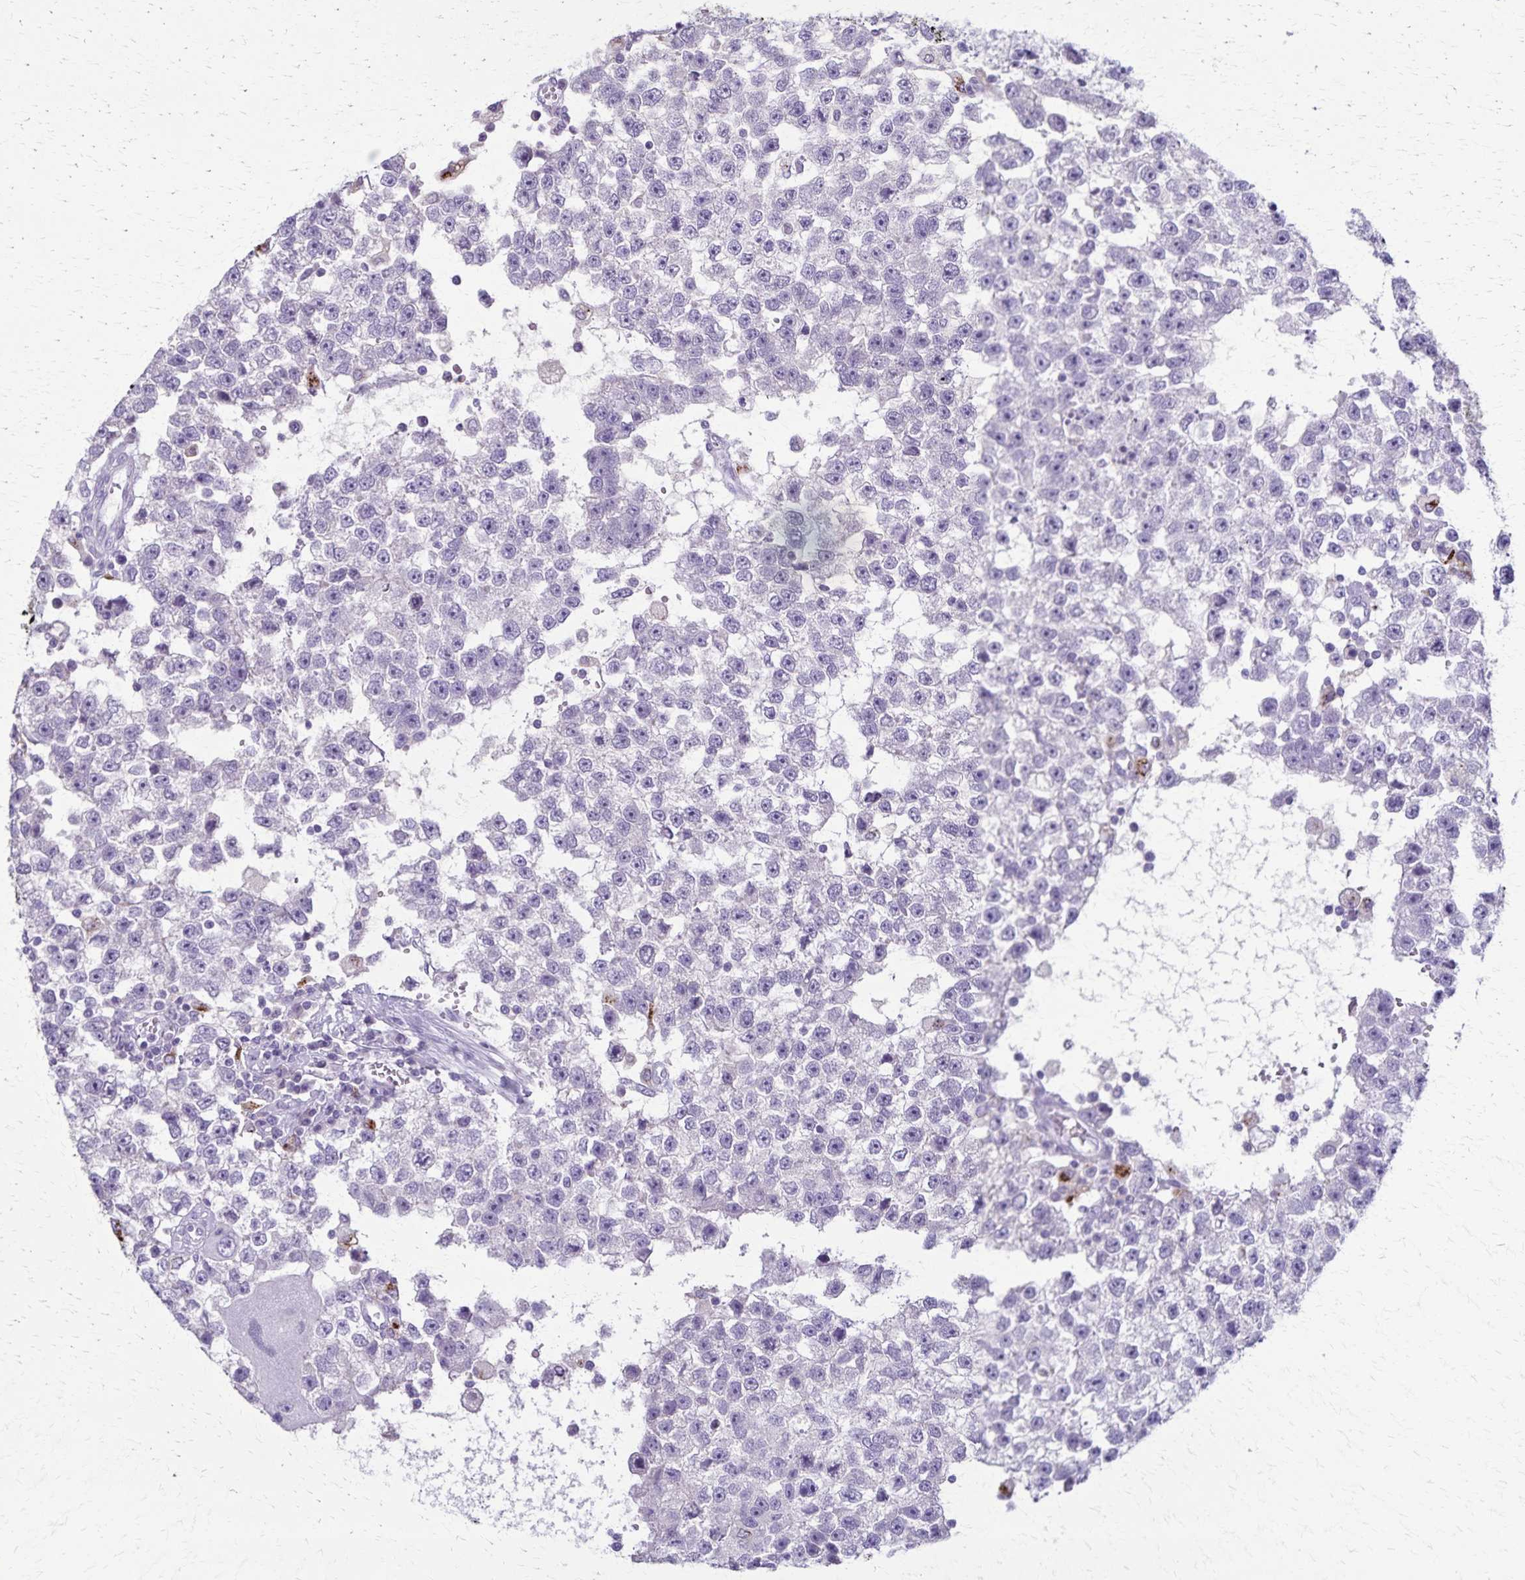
{"staining": {"intensity": "negative", "quantity": "none", "location": "none"}, "tissue": "testis cancer", "cell_type": "Tumor cells", "image_type": "cancer", "snomed": [{"axis": "morphology", "description": "Seminoma, NOS"}, {"axis": "topography", "description": "Testis"}], "caption": "This is a image of immunohistochemistry staining of testis cancer, which shows no positivity in tumor cells.", "gene": "TMEM60", "patient": {"sex": "male", "age": 34}}